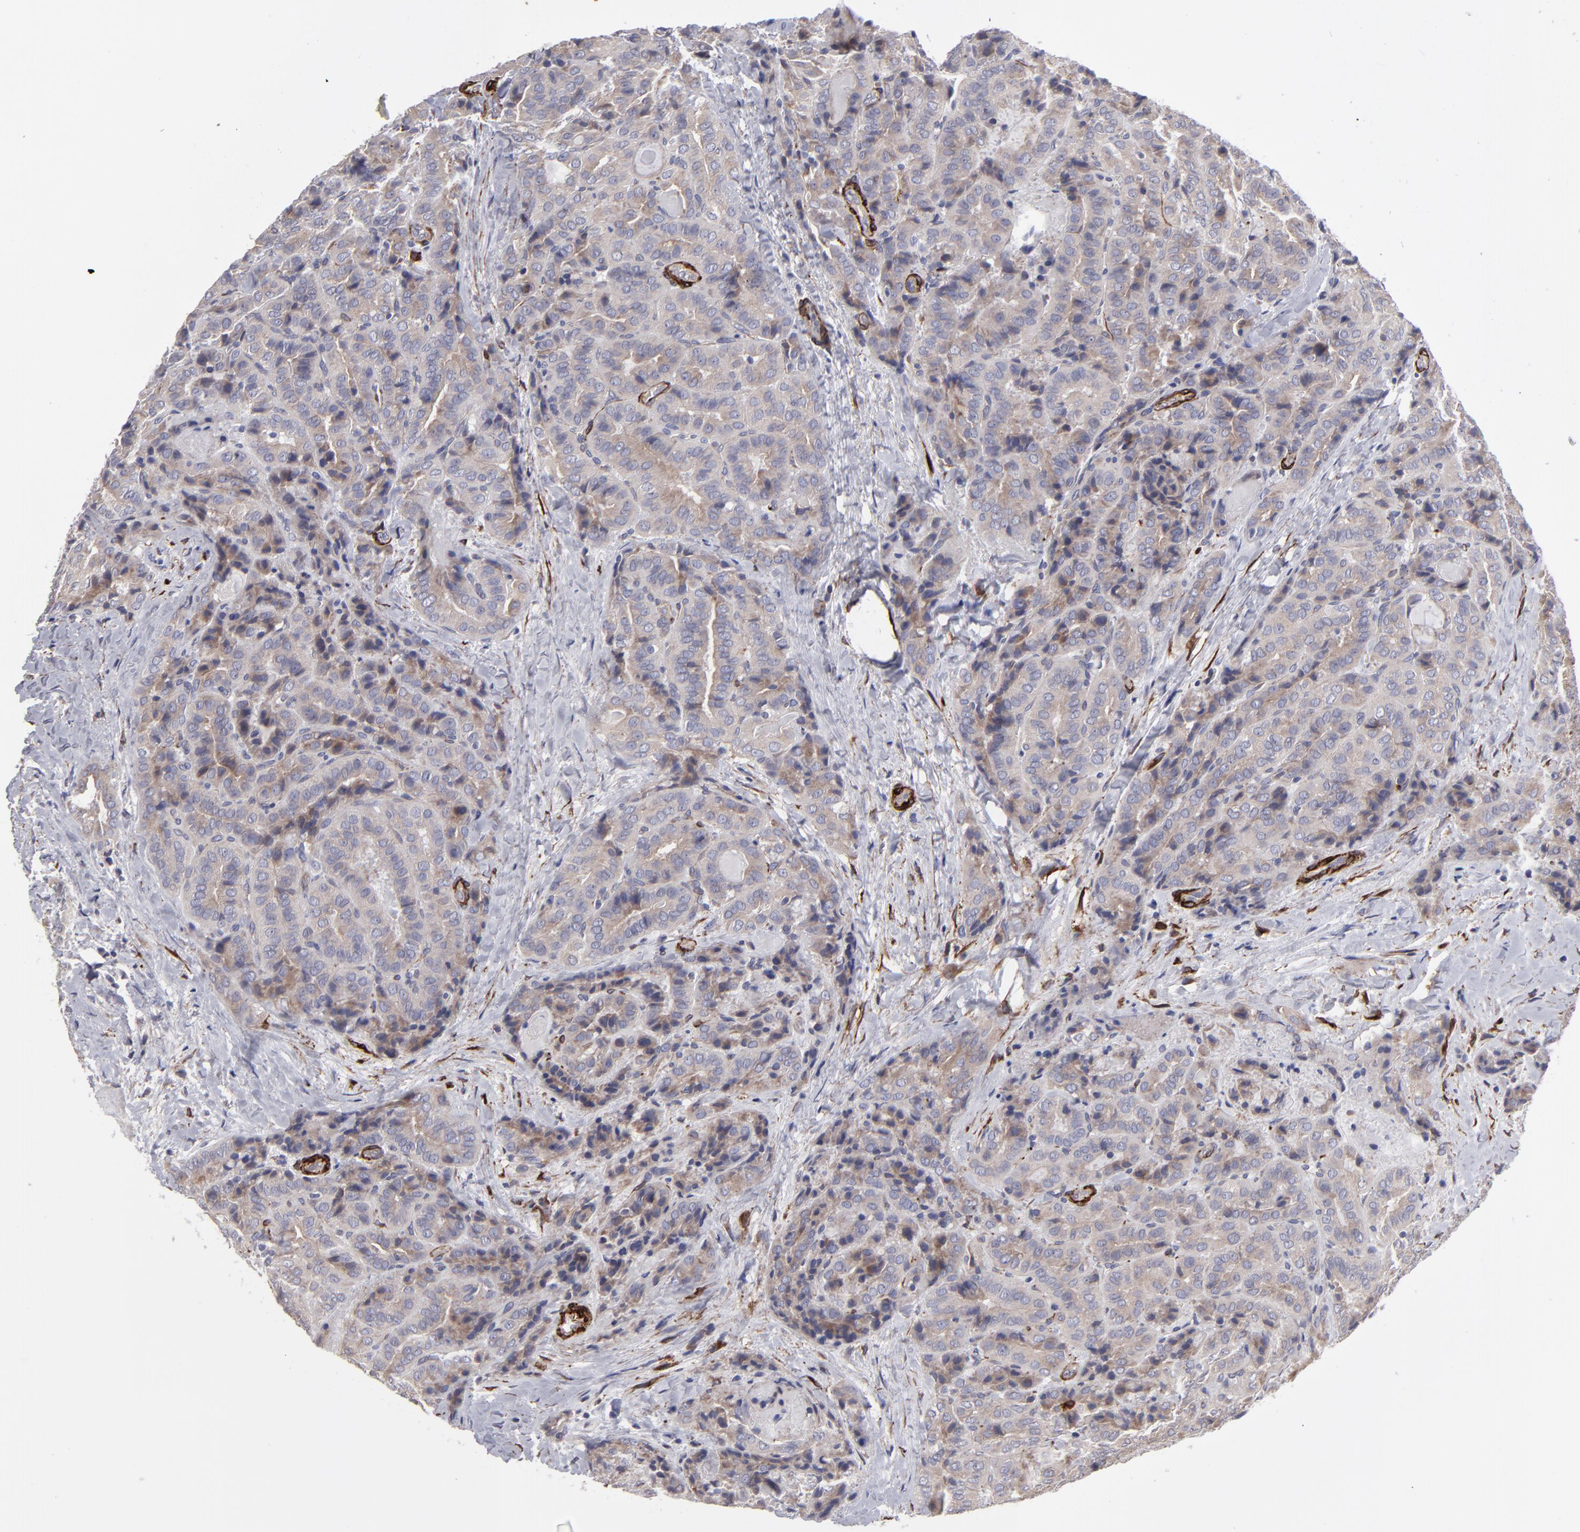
{"staining": {"intensity": "moderate", "quantity": ">75%", "location": "cytoplasmic/membranous"}, "tissue": "thyroid cancer", "cell_type": "Tumor cells", "image_type": "cancer", "snomed": [{"axis": "morphology", "description": "Papillary adenocarcinoma, NOS"}, {"axis": "topography", "description": "Thyroid gland"}], "caption": "A brown stain highlights moderate cytoplasmic/membranous staining of a protein in human thyroid cancer tumor cells.", "gene": "SLMAP", "patient": {"sex": "female", "age": 71}}